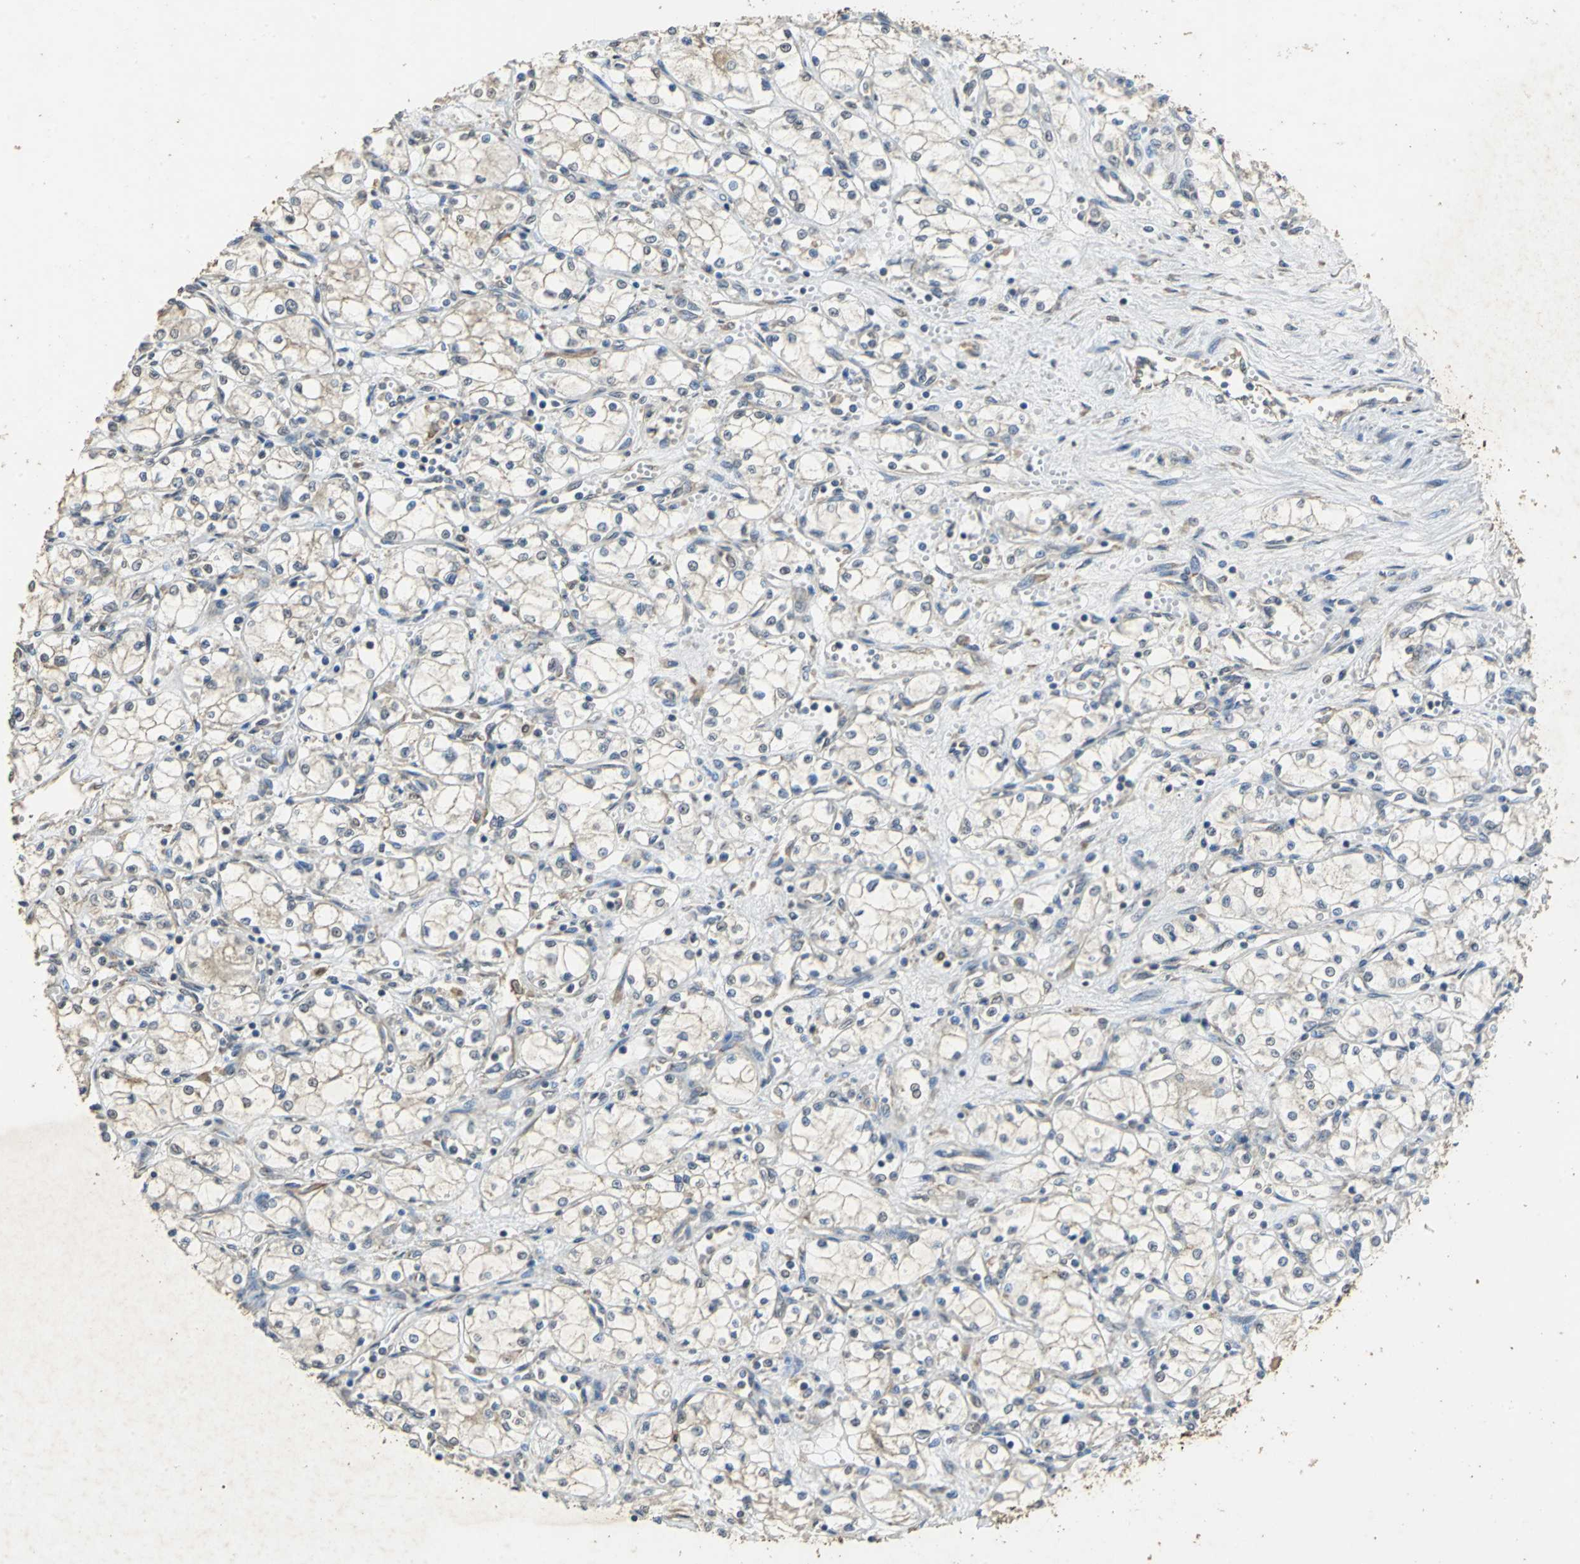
{"staining": {"intensity": "weak", "quantity": "<25%", "location": "cytoplasmic/membranous"}, "tissue": "renal cancer", "cell_type": "Tumor cells", "image_type": "cancer", "snomed": [{"axis": "morphology", "description": "Normal tissue, NOS"}, {"axis": "morphology", "description": "Adenocarcinoma, NOS"}, {"axis": "topography", "description": "Kidney"}], "caption": "DAB immunohistochemical staining of human adenocarcinoma (renal) displays no significant expression in tumor cells.", "gene": "ACSL4", "patient": {"sex": "male", "age": 59}}